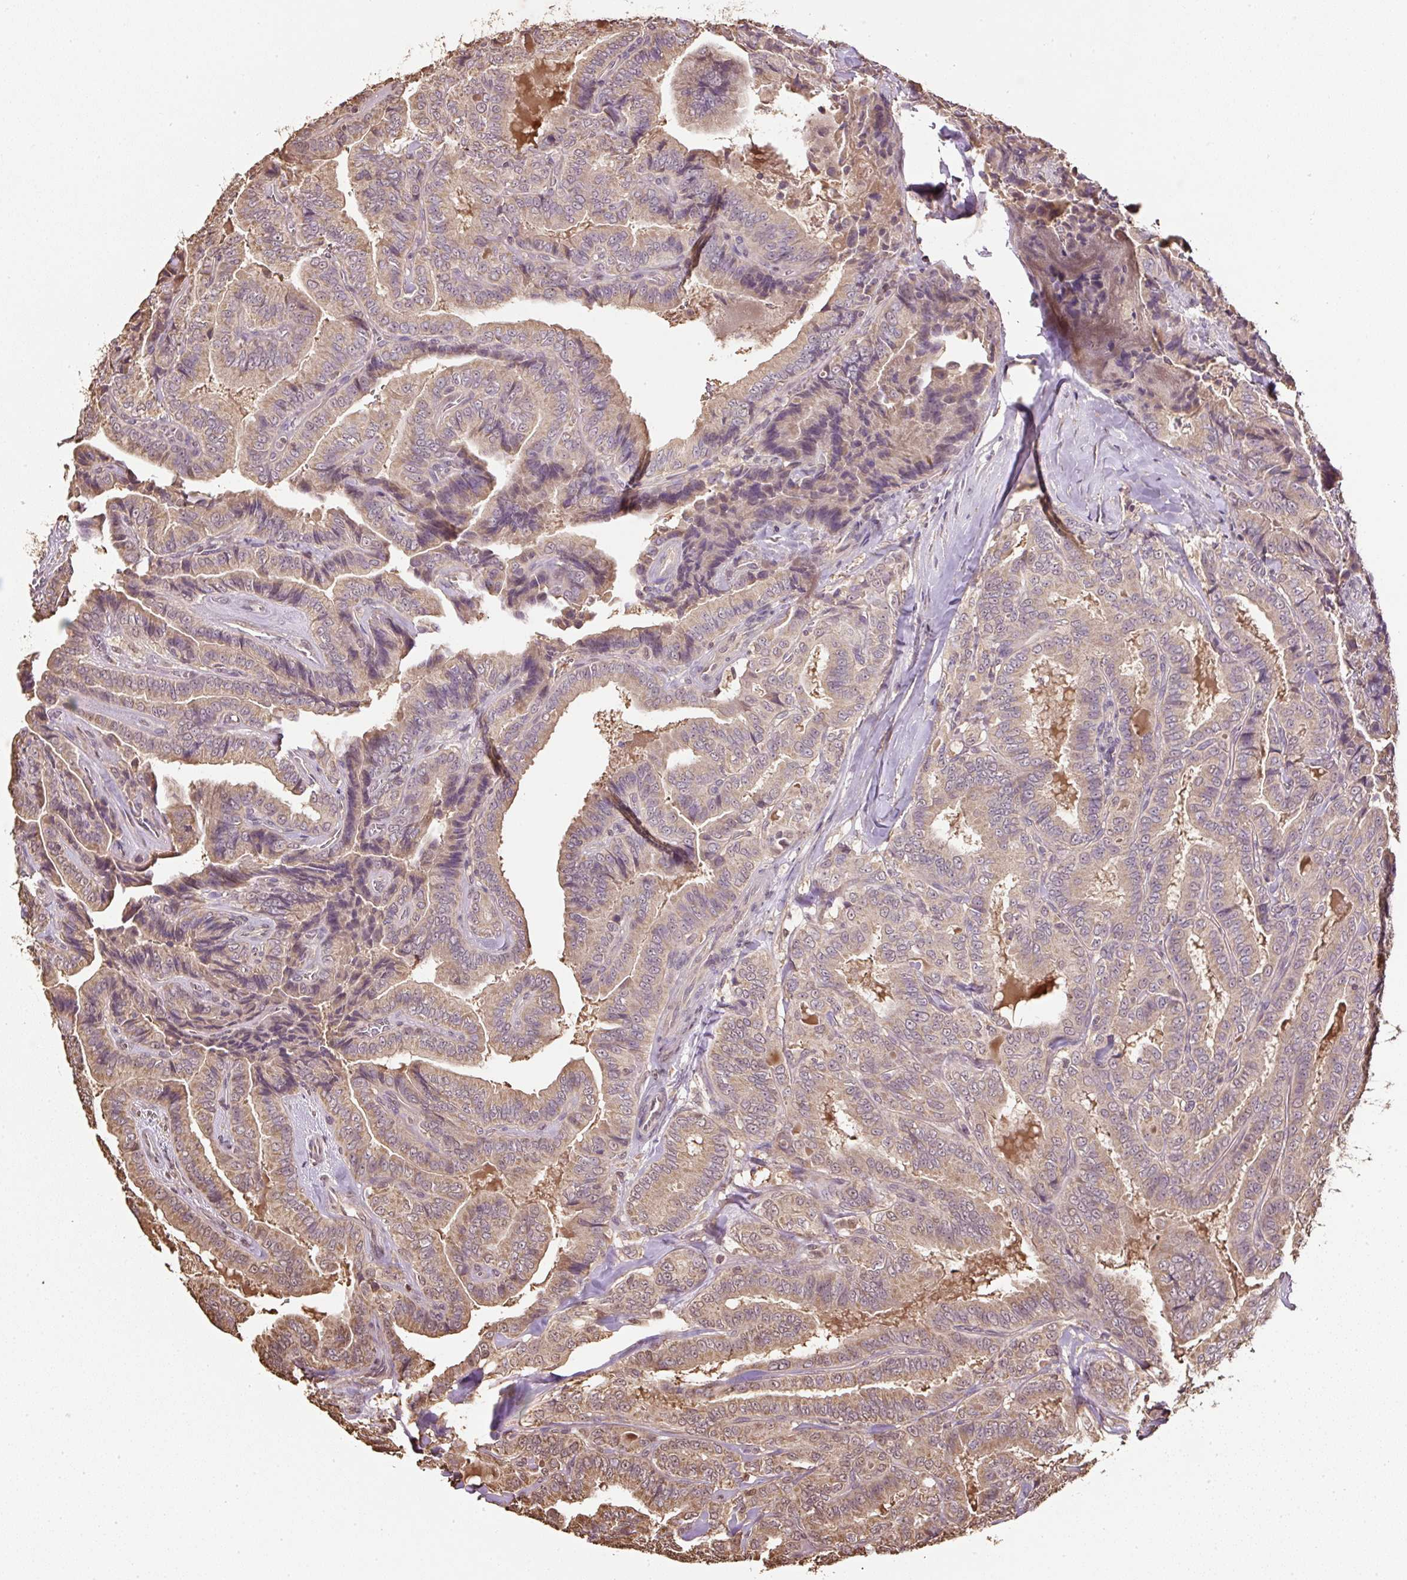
{"staining": {"intensity": "weak", "quantity": ">75%", "location": "cytoplasmic/membranous"}, "tissue": "thyroid cancer", "cell_type": "Tumor cells", "image_type": "cancer", "snomed": [{"axis": "morphology", "description": "Papillary adenocarcinoma, NOS"}, {"axis": "topography", "description": "Thyroid gland"}], "caption": "Protein expression analysis of thyroid cancer demonstrates weak cytoplasmic/membranous expression in approximately >75% of tumor cells.", "gene": "TMEM170B", "patient": {"sex": "male", "age": 61}}